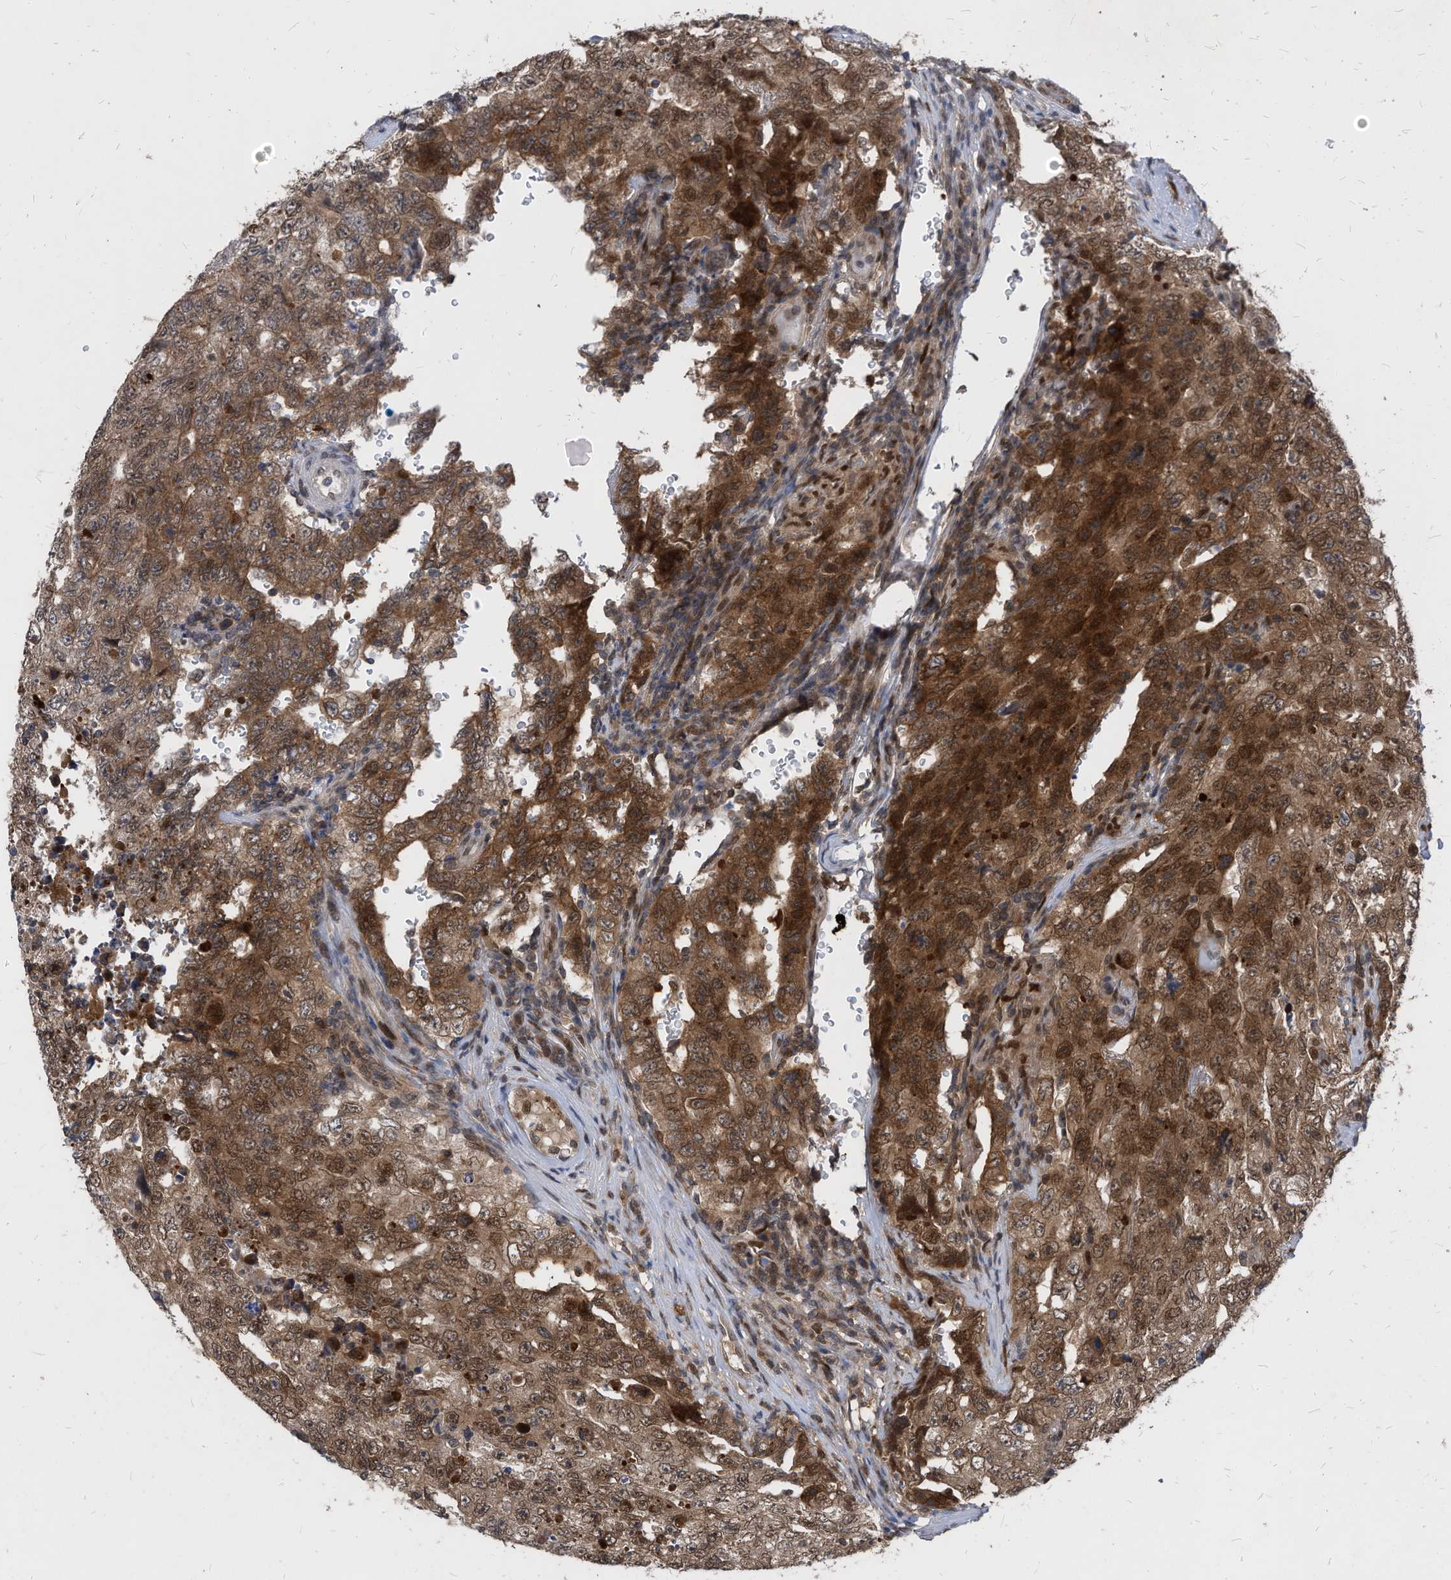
{"staining": {"intensity": "moderate", "quantity": ">75%", "location": "cytoplasmic/membranous,nuclear"}, "tissue": "testis cancer", "cell_type": "Tumor cells", "image_type": "cancer", "snomed": [{"axis": "morphology", "description": "Carcinoma, Embryonal, NOS"}, {"axis": "topography", "description": "Testis"}], "caption": "Immunohistochemistry of testis cancer exhibits medium levels of moderate cytoplasmic/membranous and nuclear staining in approximately >75% of tumor cells. (Stains: DAB (3,3'-diaminobenzidine) in brown, nuclei in blue, Microscopy: brightfield microscopy at high magnification).", "gene": "KPNB1", "patient": {"sex": "male", "age": 26}}